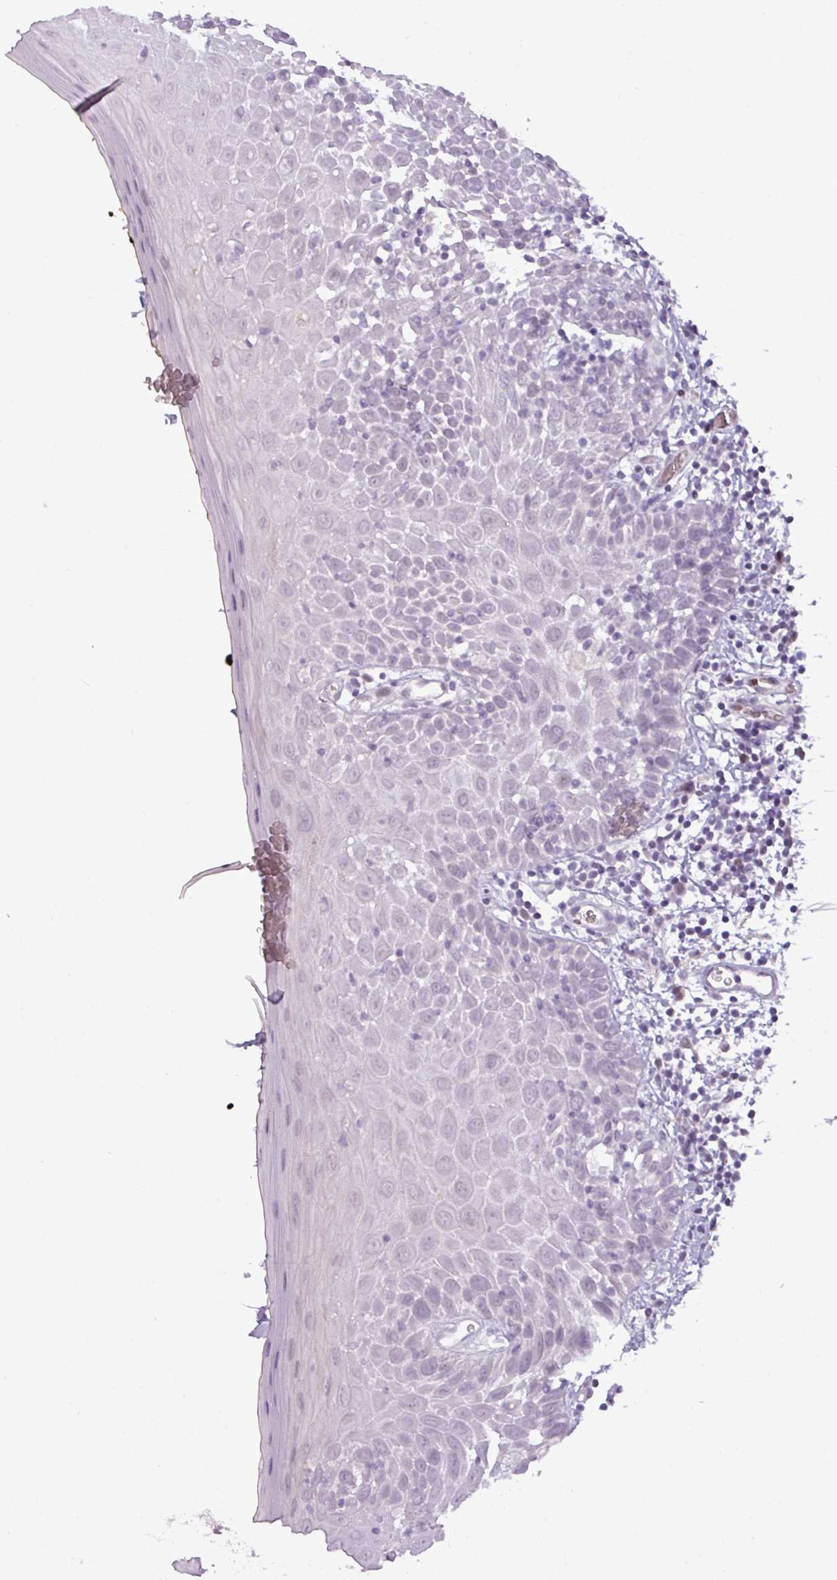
{"staining": {"intensity": "negative", "quantity": "none", "location": "none"}, "tissue": "oral mucosa", "cell_type": "Squamous epithelial cells", "image_type": "normal", "snomed": [{"axis": "morphology", "description": "Normal tissue, NOS"}, {"axis": "morphology", "description": "Squamous cell carcinoma, NOS"}, {"axis": "topography", "description": "Oral tissue"}, {"axis": "topography", "description": "Tounge, NOS"}, {"axis": "topography", "description": "Head-Neck"}], "caption": "The IHC photomicrograph has no significant positivity in squamous epithelial cells of oral mucosa. Brightfield microscopy of immunohistochemistry stained with DAB (3,3'-diaminobenzidine) (brown) and hematoxylin (blue), captured at high magnification.", "gene": "SLC66A2", "patient": {"sex": "male", "age": 76}}